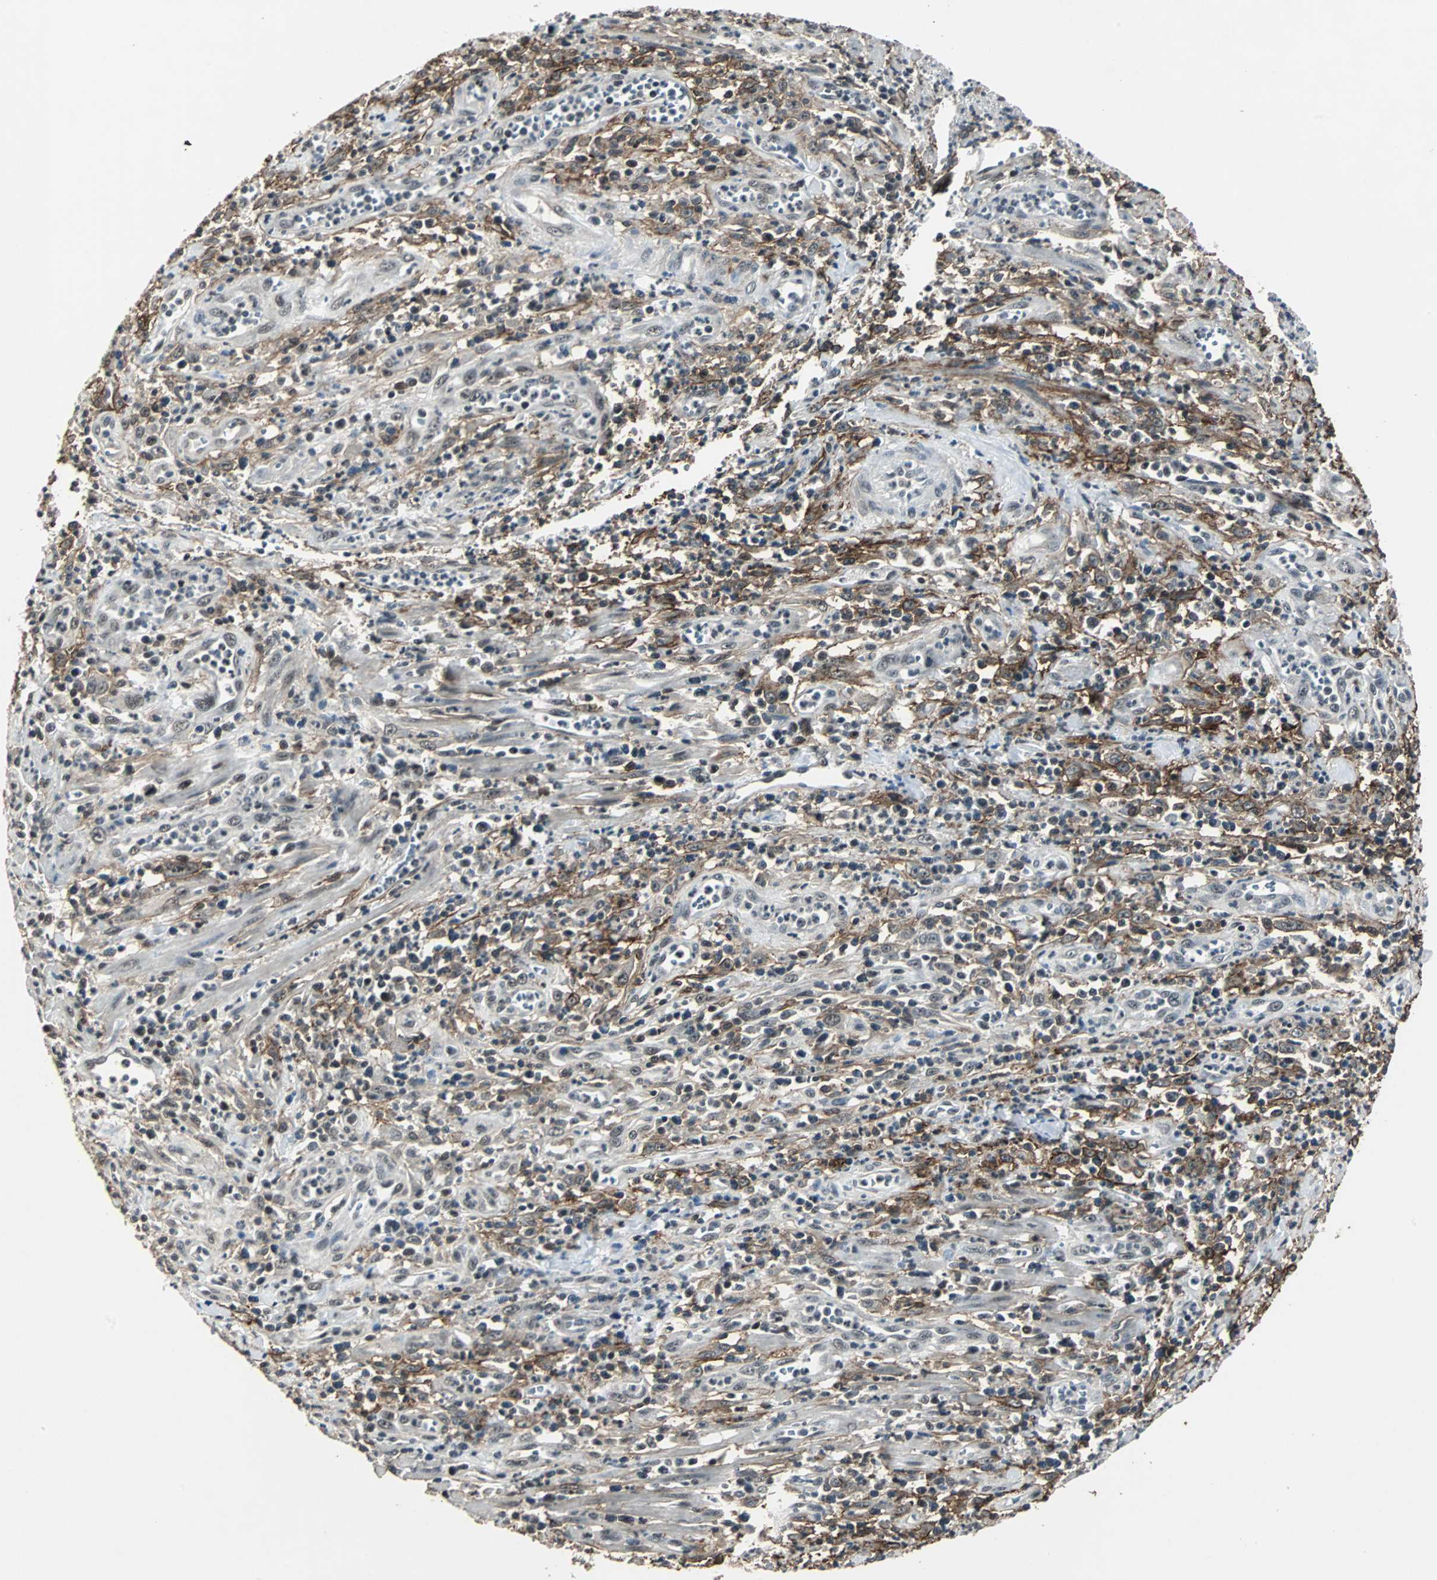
{"staining": {"intensity": "moderate", "quantity": "25%-75%", "location": "cytoplasmic/membranous"}, "tissue": "pancreatic cancer", "cell_type": "Tumor cells", "image_type": "cancer", "snomed": [{"axis": "morphology", "description": "Normal tissue, NOS"}, {"axis": "topography", "description": "Lymph node"}], "caption": "Immunohistochemistry (IHC) staining of pancreatic cancer, which shows medium levels of moderate cytoplasmic/membranous expression in about 25%-75% of tumor cells indicating moderate cytoplasmic/membranous protein positivity. The staining was performed using DAB (brown) for protein detection and nuclei were counterstained in hematoxylin (blue).", "gene": "MKX", "patient": {"sex": "male", "age": 50}}